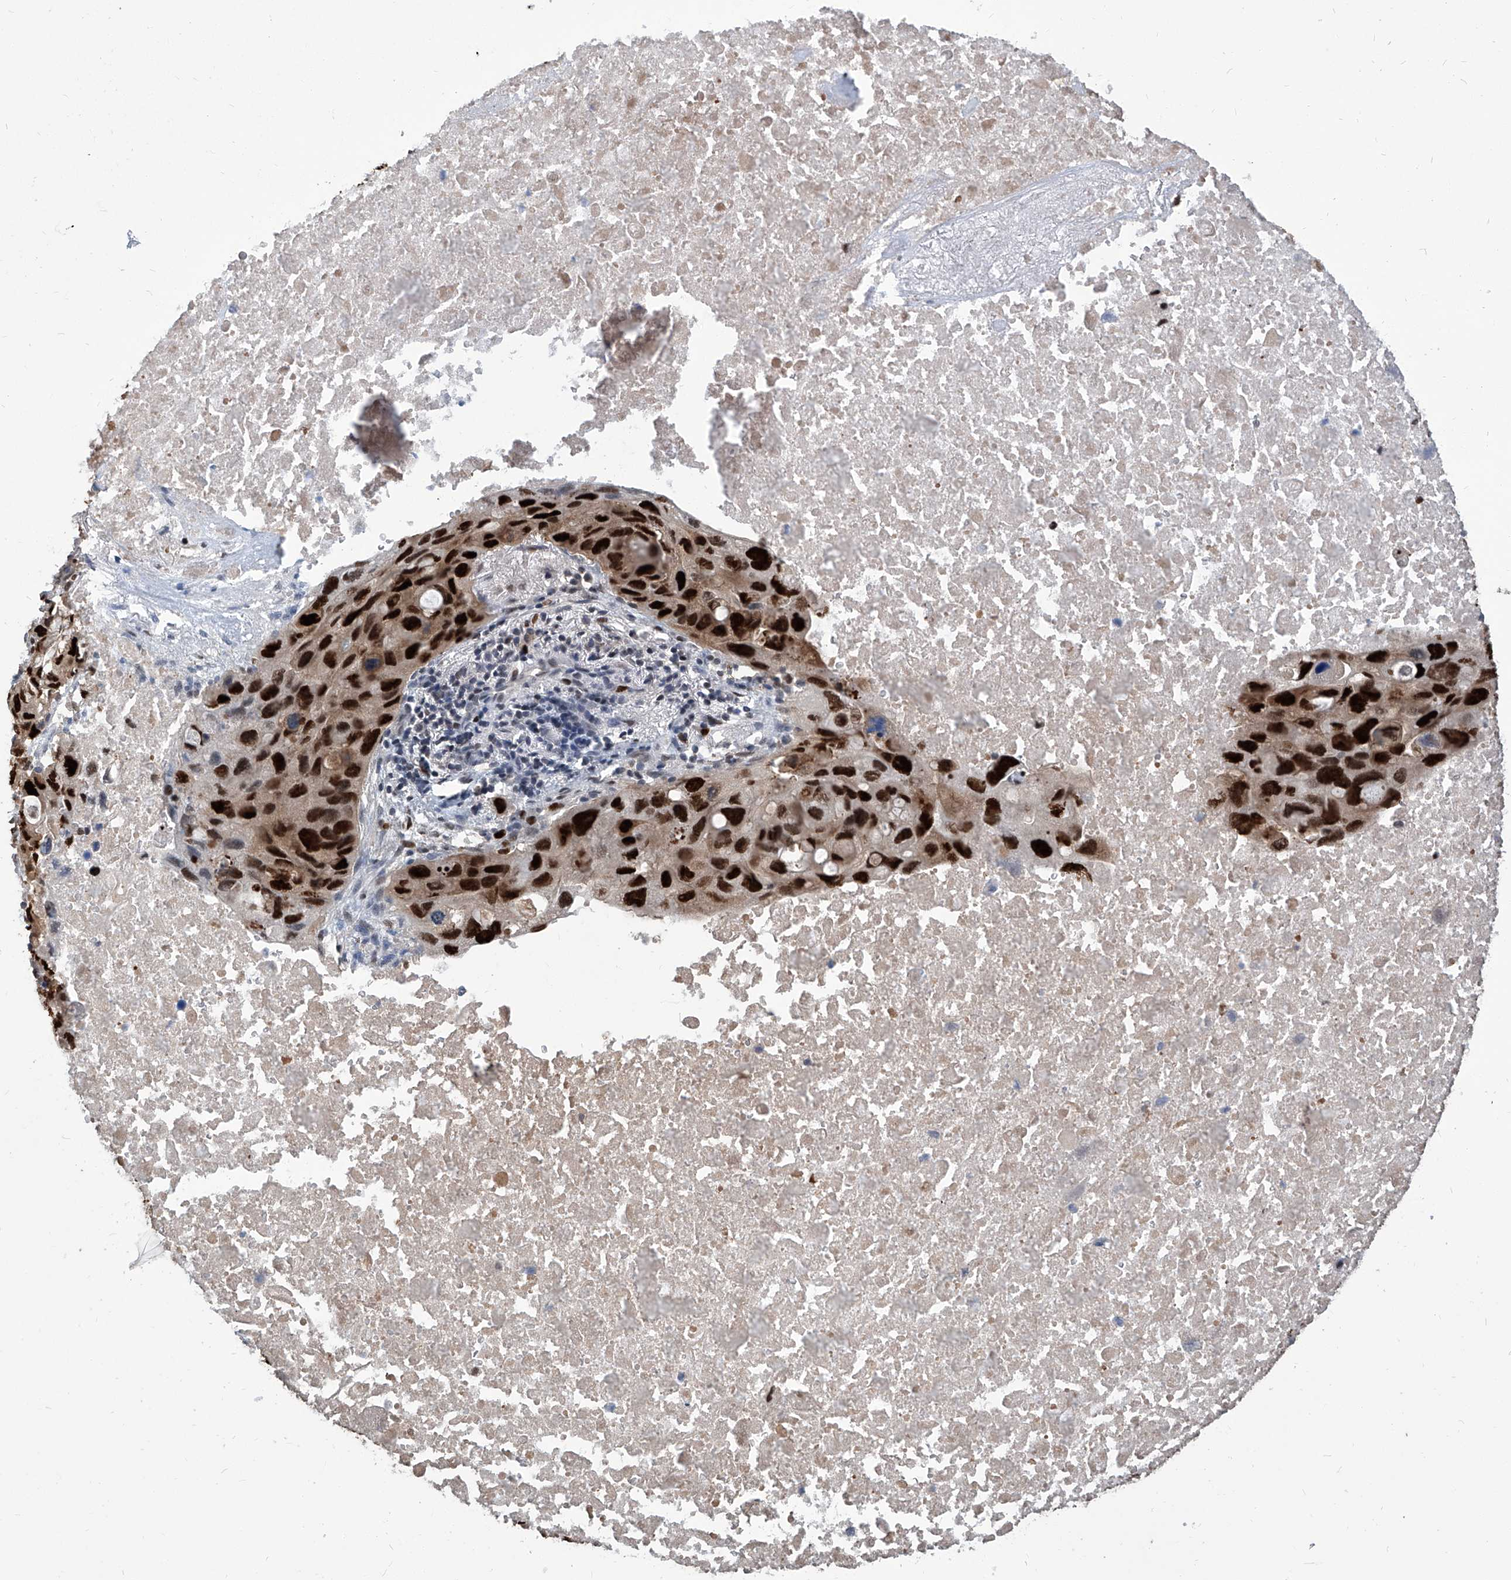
{"staining": {"intensity": "strong", "quantity": ">75%", "location": "nuclear"}, "tissue": "lung cancer", "cell_type": "Tumor cells", "image_type": "cancer", "snomed": [{"axis": "morphology", "description": "Squamous cell carcinoma, NOS"}, {"axis": "topography", "description": "Lung"}], "caption": "This micrograph reveals IHC staining of human lung cancer (squamous cell carcinoma), with high strong nuclear positivity in approximately >75% of tumor cells.", "gene": "PCNA", "patient": {"sex": "female", "age": 73}}